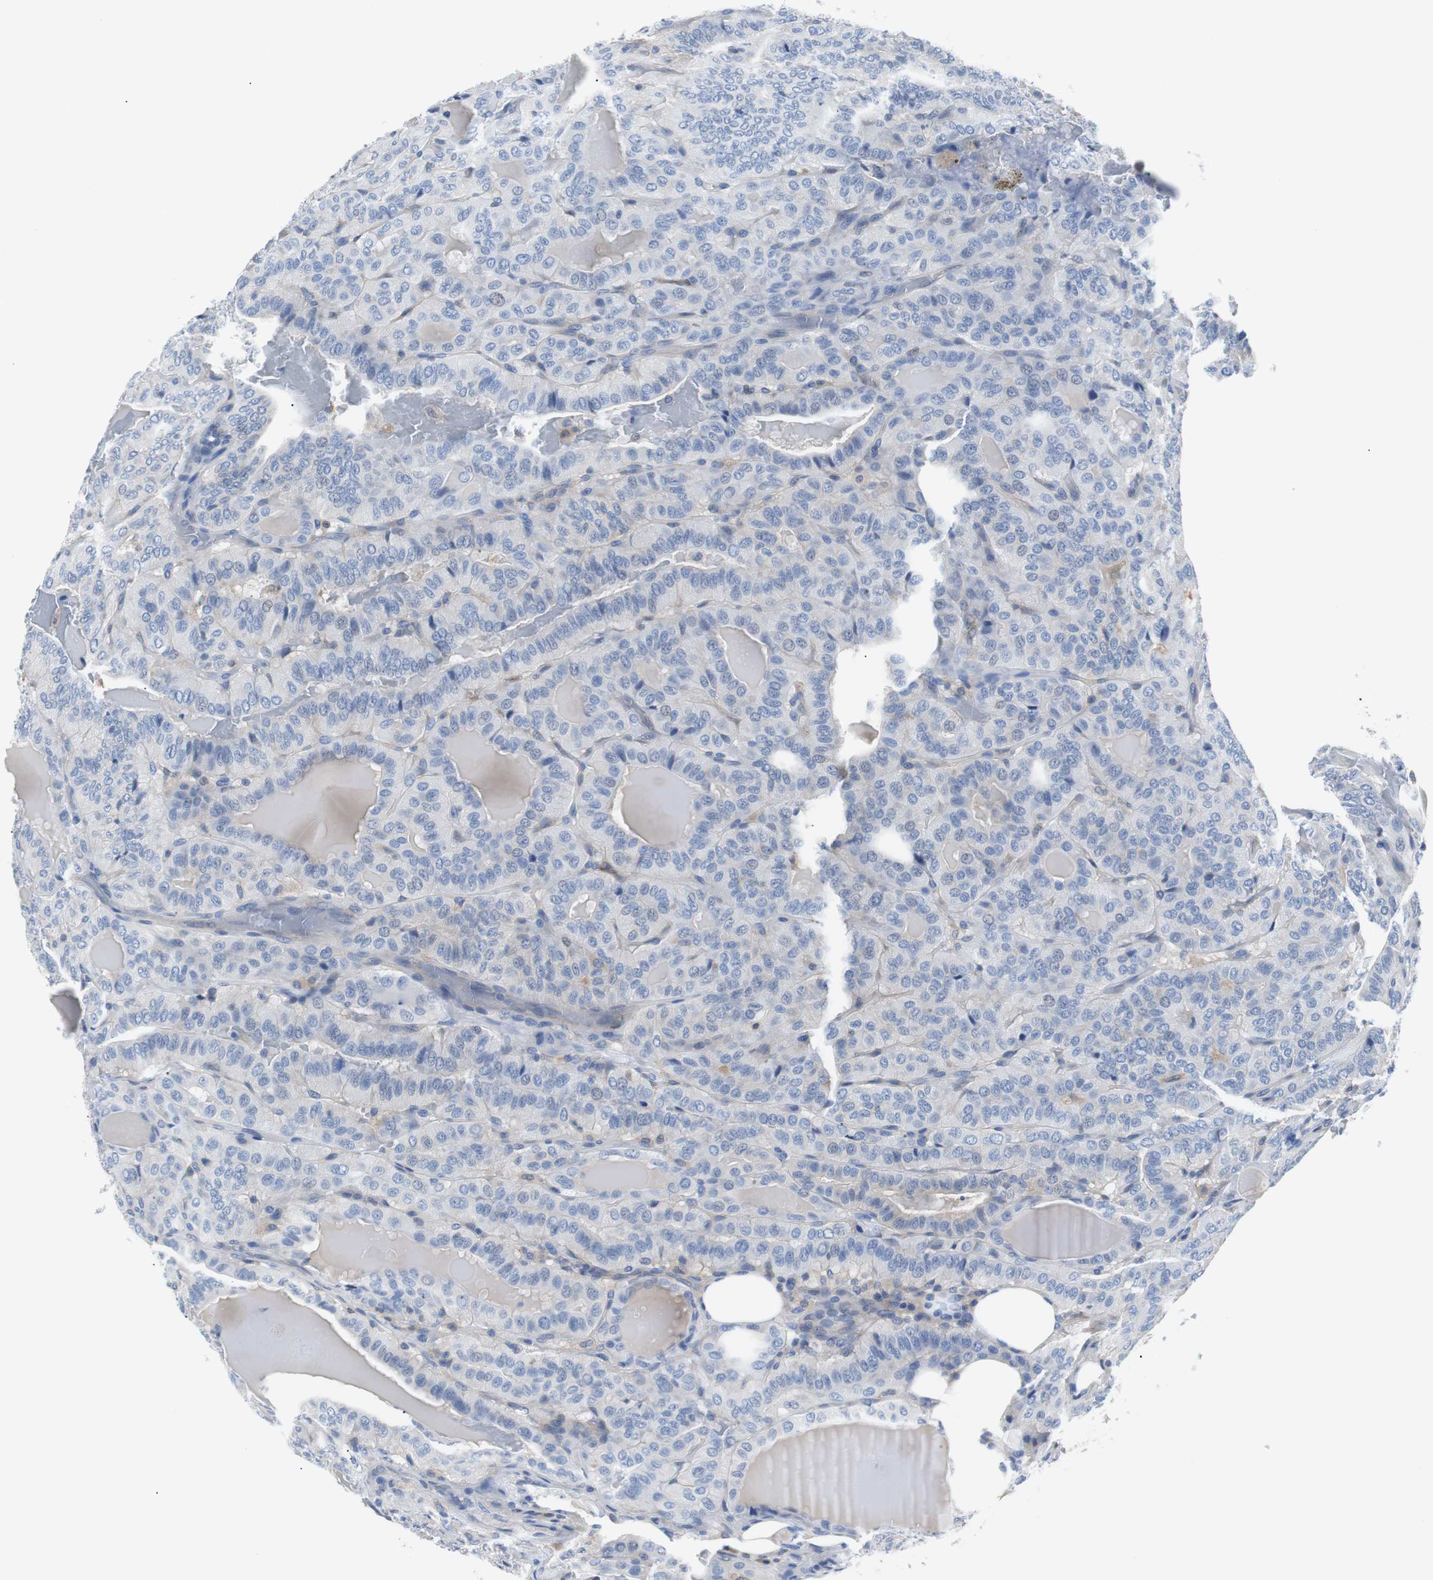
{"staining": {"intensity": "negative", "quantity": "none", "location": "none"}, "tissue": "thyroid cancer", "cell_type": "Tumor cells", "image_type": "cancer", "snomed": [{"axis": "morphology", "description": "Papillary adenocarcinoma, NOS"}, {"axis": "topography", "description": "Thyroid gland"}], "caption": "IHC histopathology image of neoplastic tissue: human papillary adenocarcinoma (thyroid) stained with DAB (3,3'-diaminobenzidine) displays no significant protein expression in tumor cells.", "gene": "EEF2K", "patient": {"sex": "male", "age": 77}}